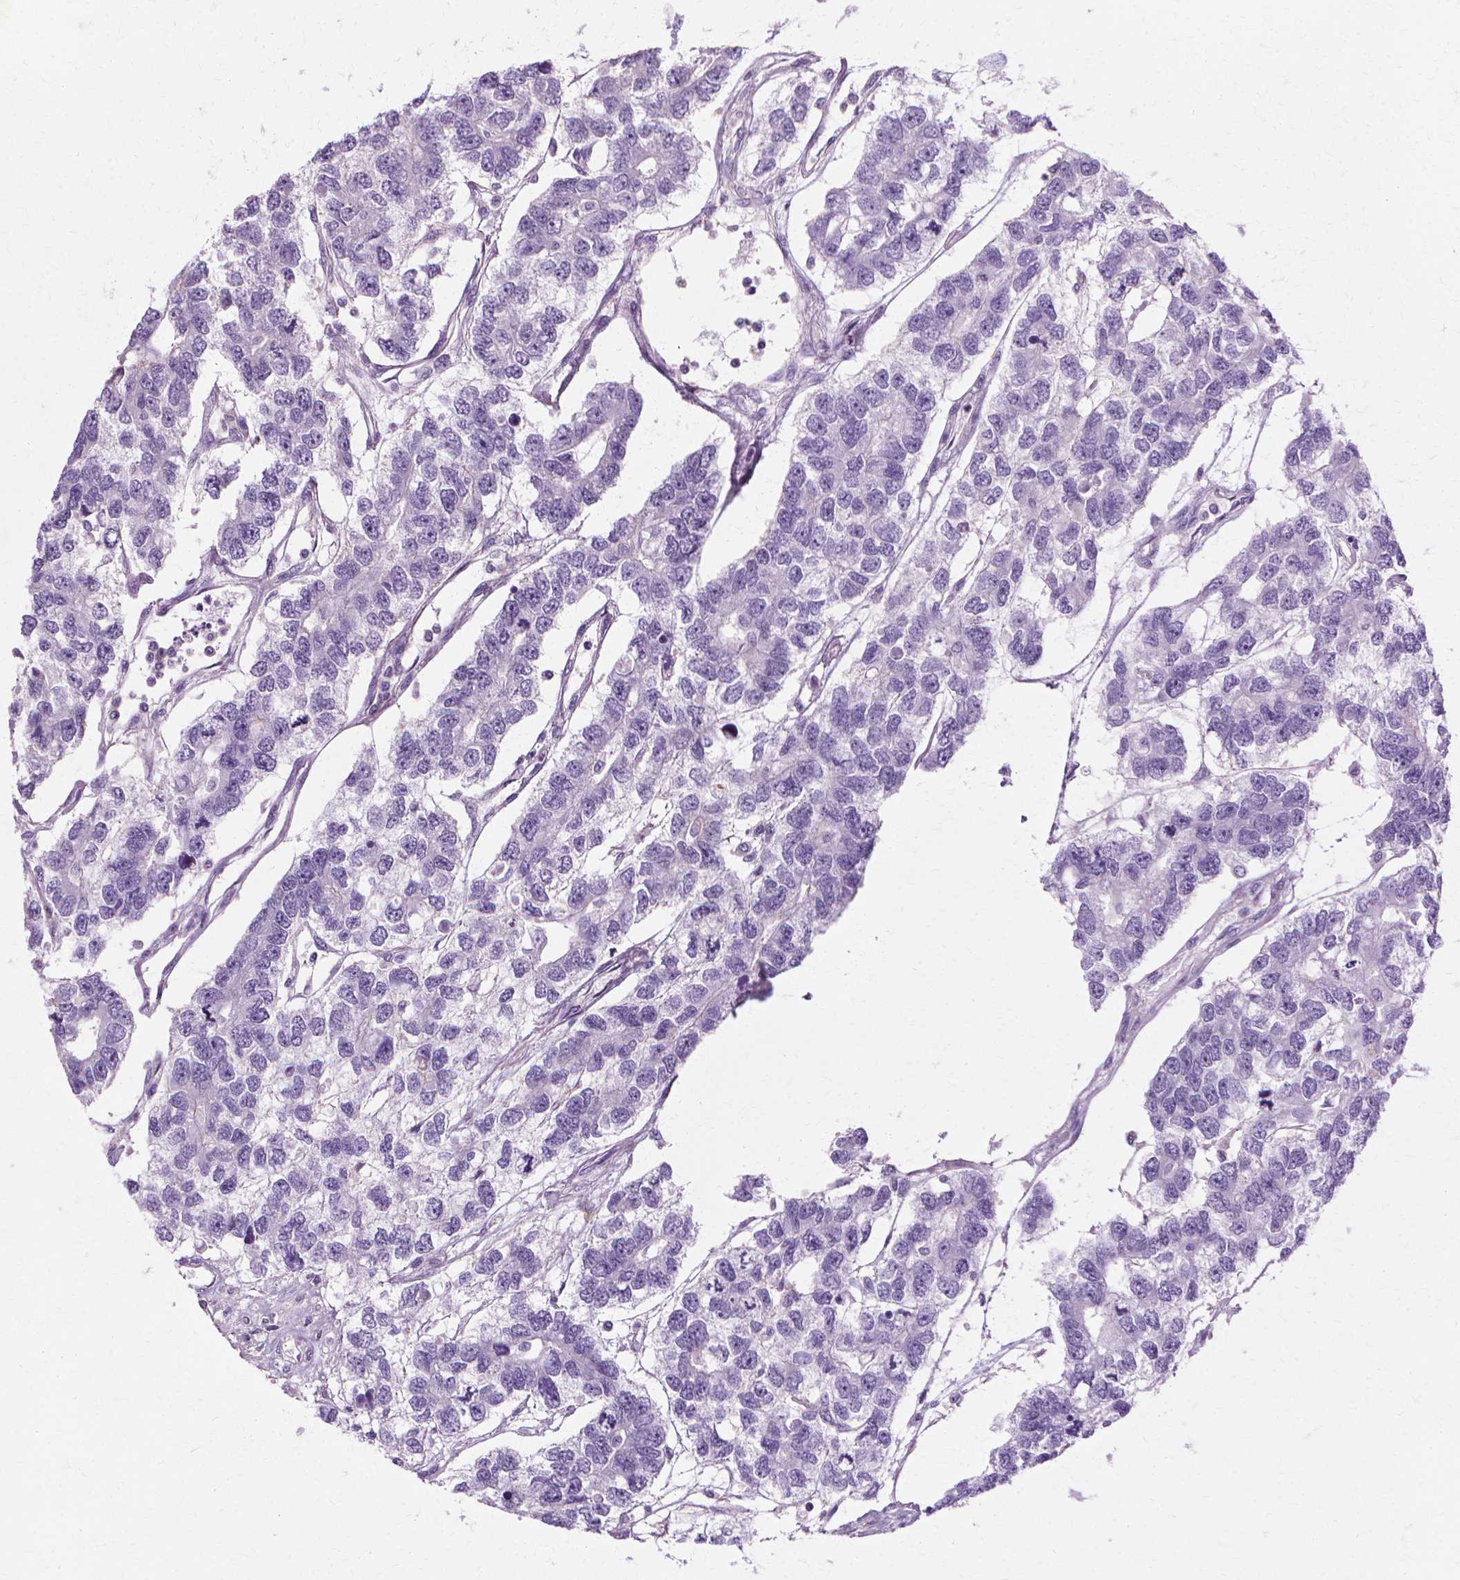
{"staining": {"intensity": "negative", "quantity": "none", "location": "none"}, "tissue": "testis cancer", "cell_type": "Tumor cells", "image_type": "cancer", "snomed": [{"axis": "morphology", "description": "Seminoma, NOS"}, {"axis": "topography", "description": "Testis"}], "caption": "A histopathology image of testis cancer stained for a protein reveals no brown staining in tumor cells.", "gene": "CFAP157", "patient": {"sex": "male", "age": 52}}